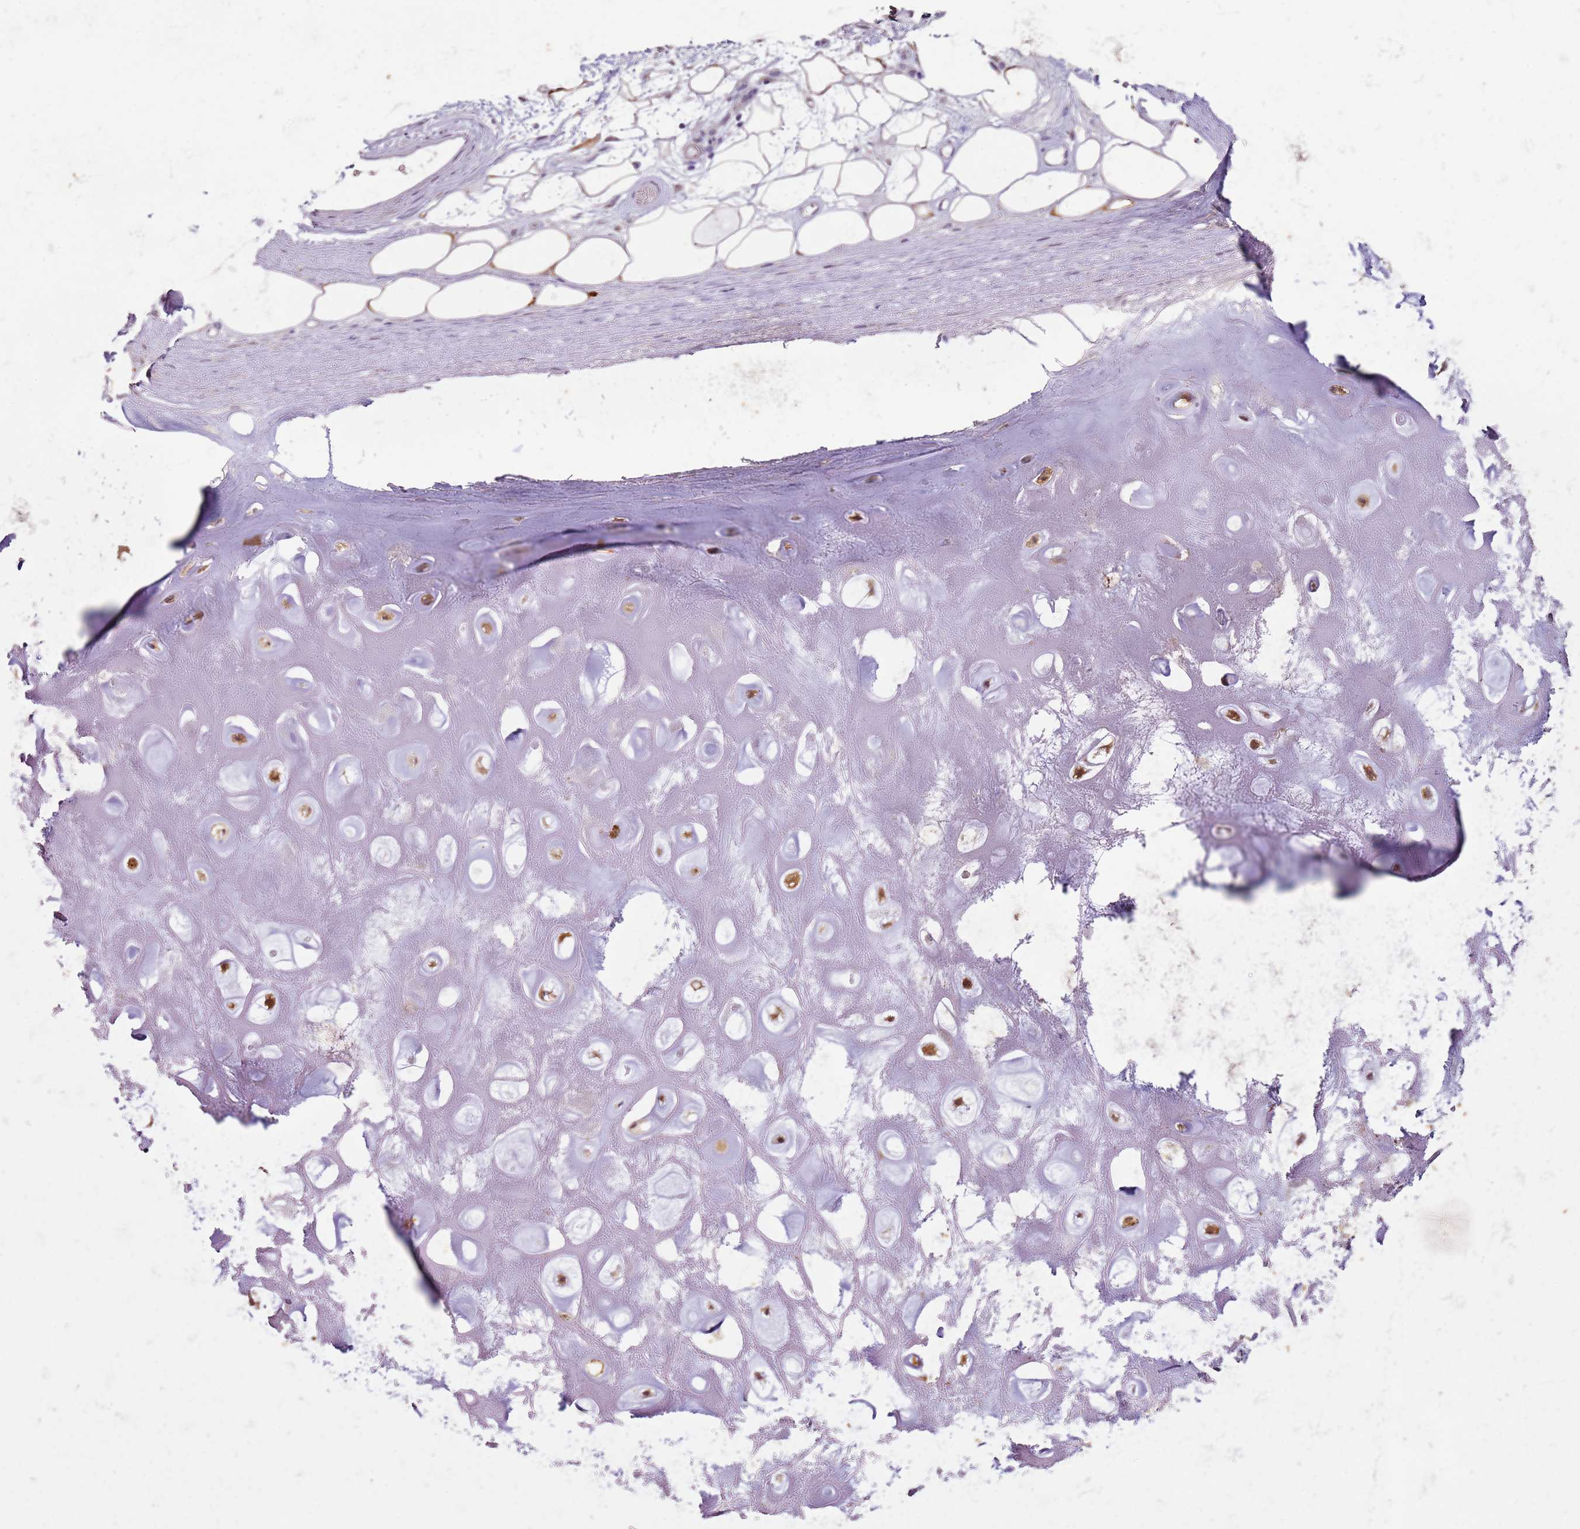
{"staining": {"intensity": "weak", "quantity": ">75%", "location": "cytoplasmic/membranous"}, "tissue": "adipose tissue", "cell_type": "Adipocytes", "image_type": "normal", "snomed": [{"axis": "morphology", "description": "Normal tissue, NOS"}, {"axis": "topography", "description": "Cartilage tissue"}], "caption": "This histopathology image exhibits benign adipose tissue stained with immunohistochemistry to label a protein in brown. The cytoplasmic/membranous of adipocytes show weak positivity for the protein. Nuclei are counter-stained blue.", "gene": "MDH1", "patient": {"sex": "male", "age": 81}}